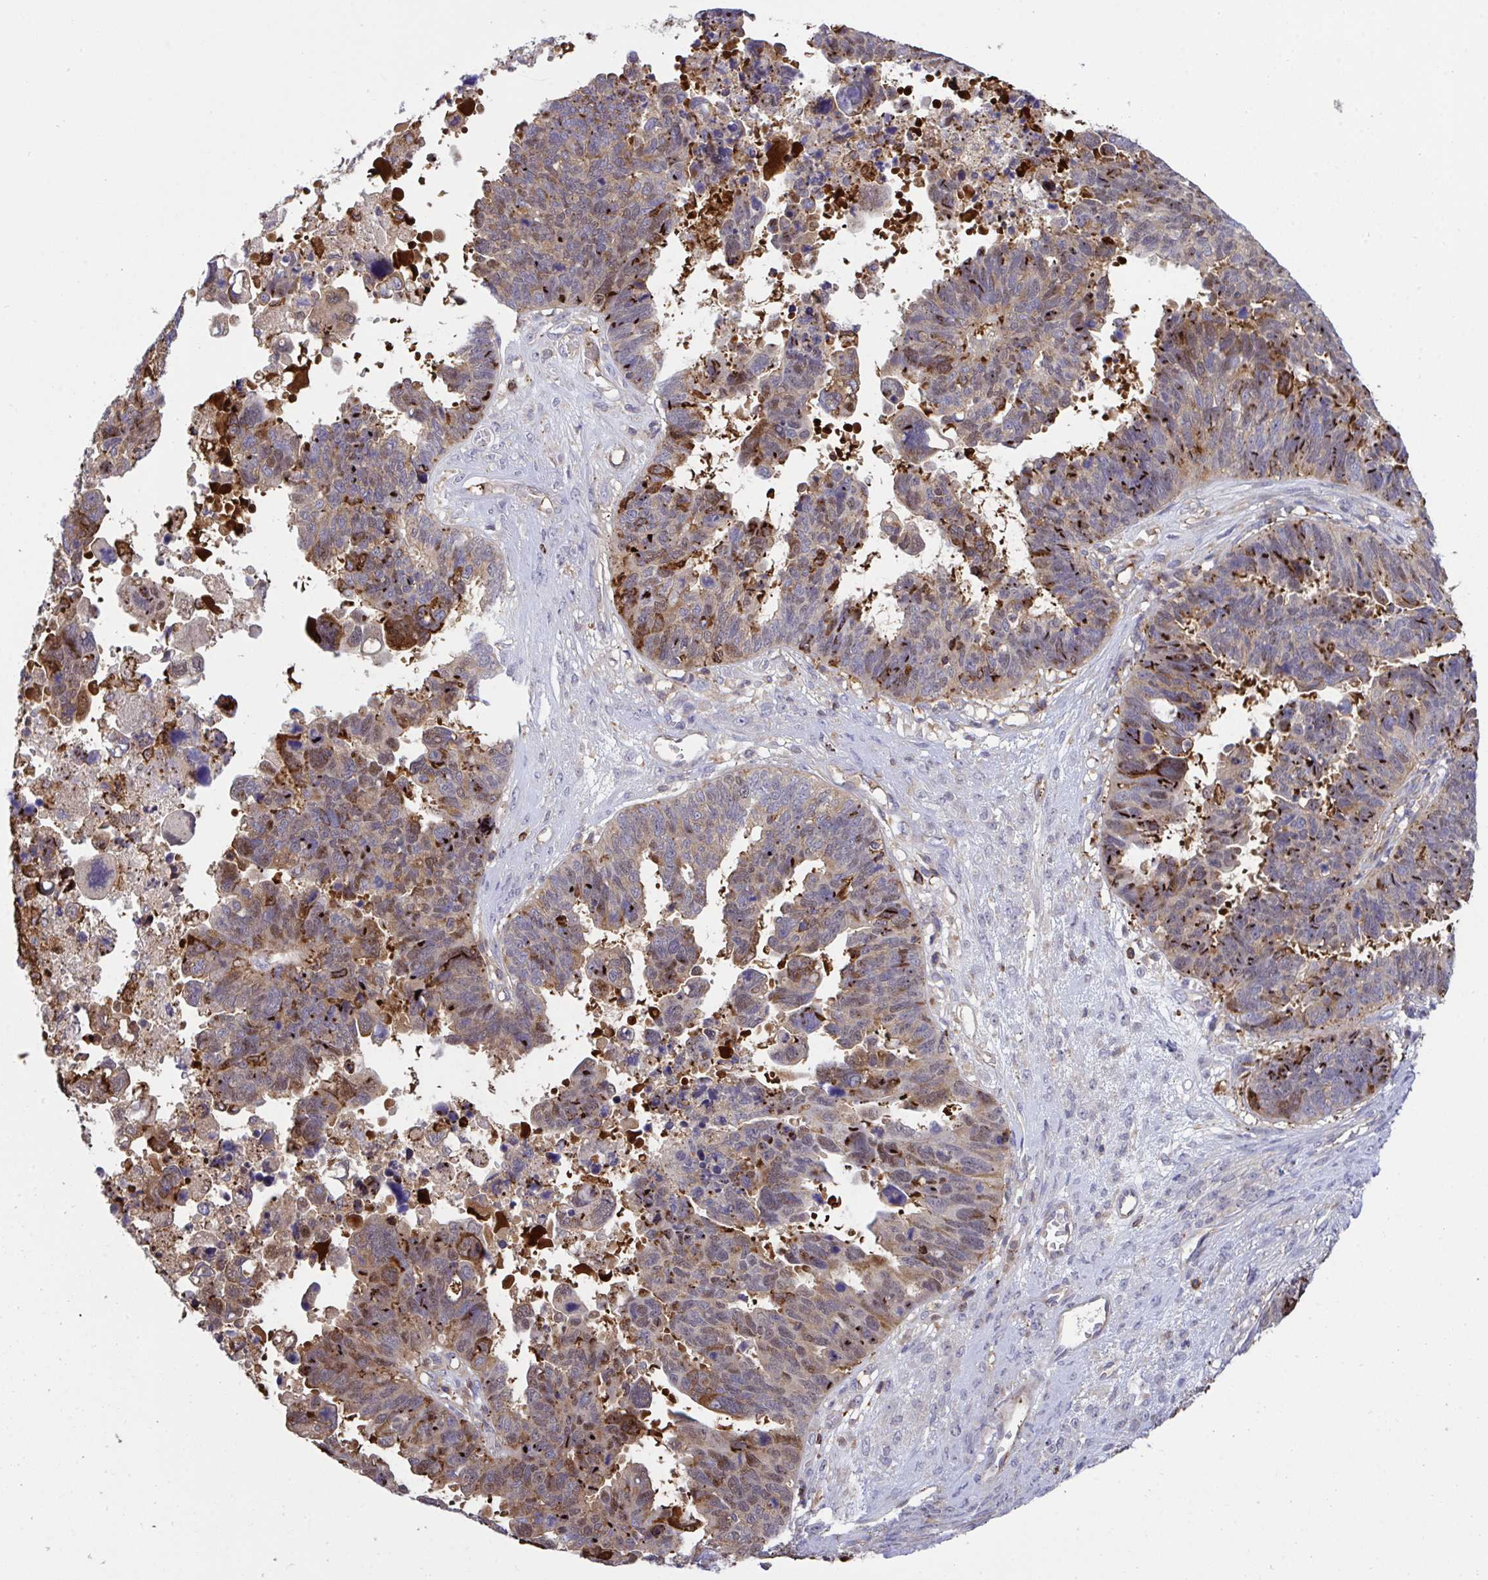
{"staining": {"intensity": "moderate", "quantity": ">75%", "location": "cytoplasmic/membranous,nuclear"}, "tissue": "ovarian cancer", "cell_type": "Tumor cells", "image_type": "cancer", "snomed": [{"axis": "morphology", "description": "Cystadenocarcinoma, serous, NOS"}, {"axis": "topography", "description": "Ovary"}], "caption": "Protein analysis of ovarian cancer (serous cystadenocarcinoma) tissue demonstrates moderate cytoplasmic/membranous and nuclear positivity in about >75% of tumor cells.", "gene": "PPIH", "patient": {"sex": "female", "age": 60}}